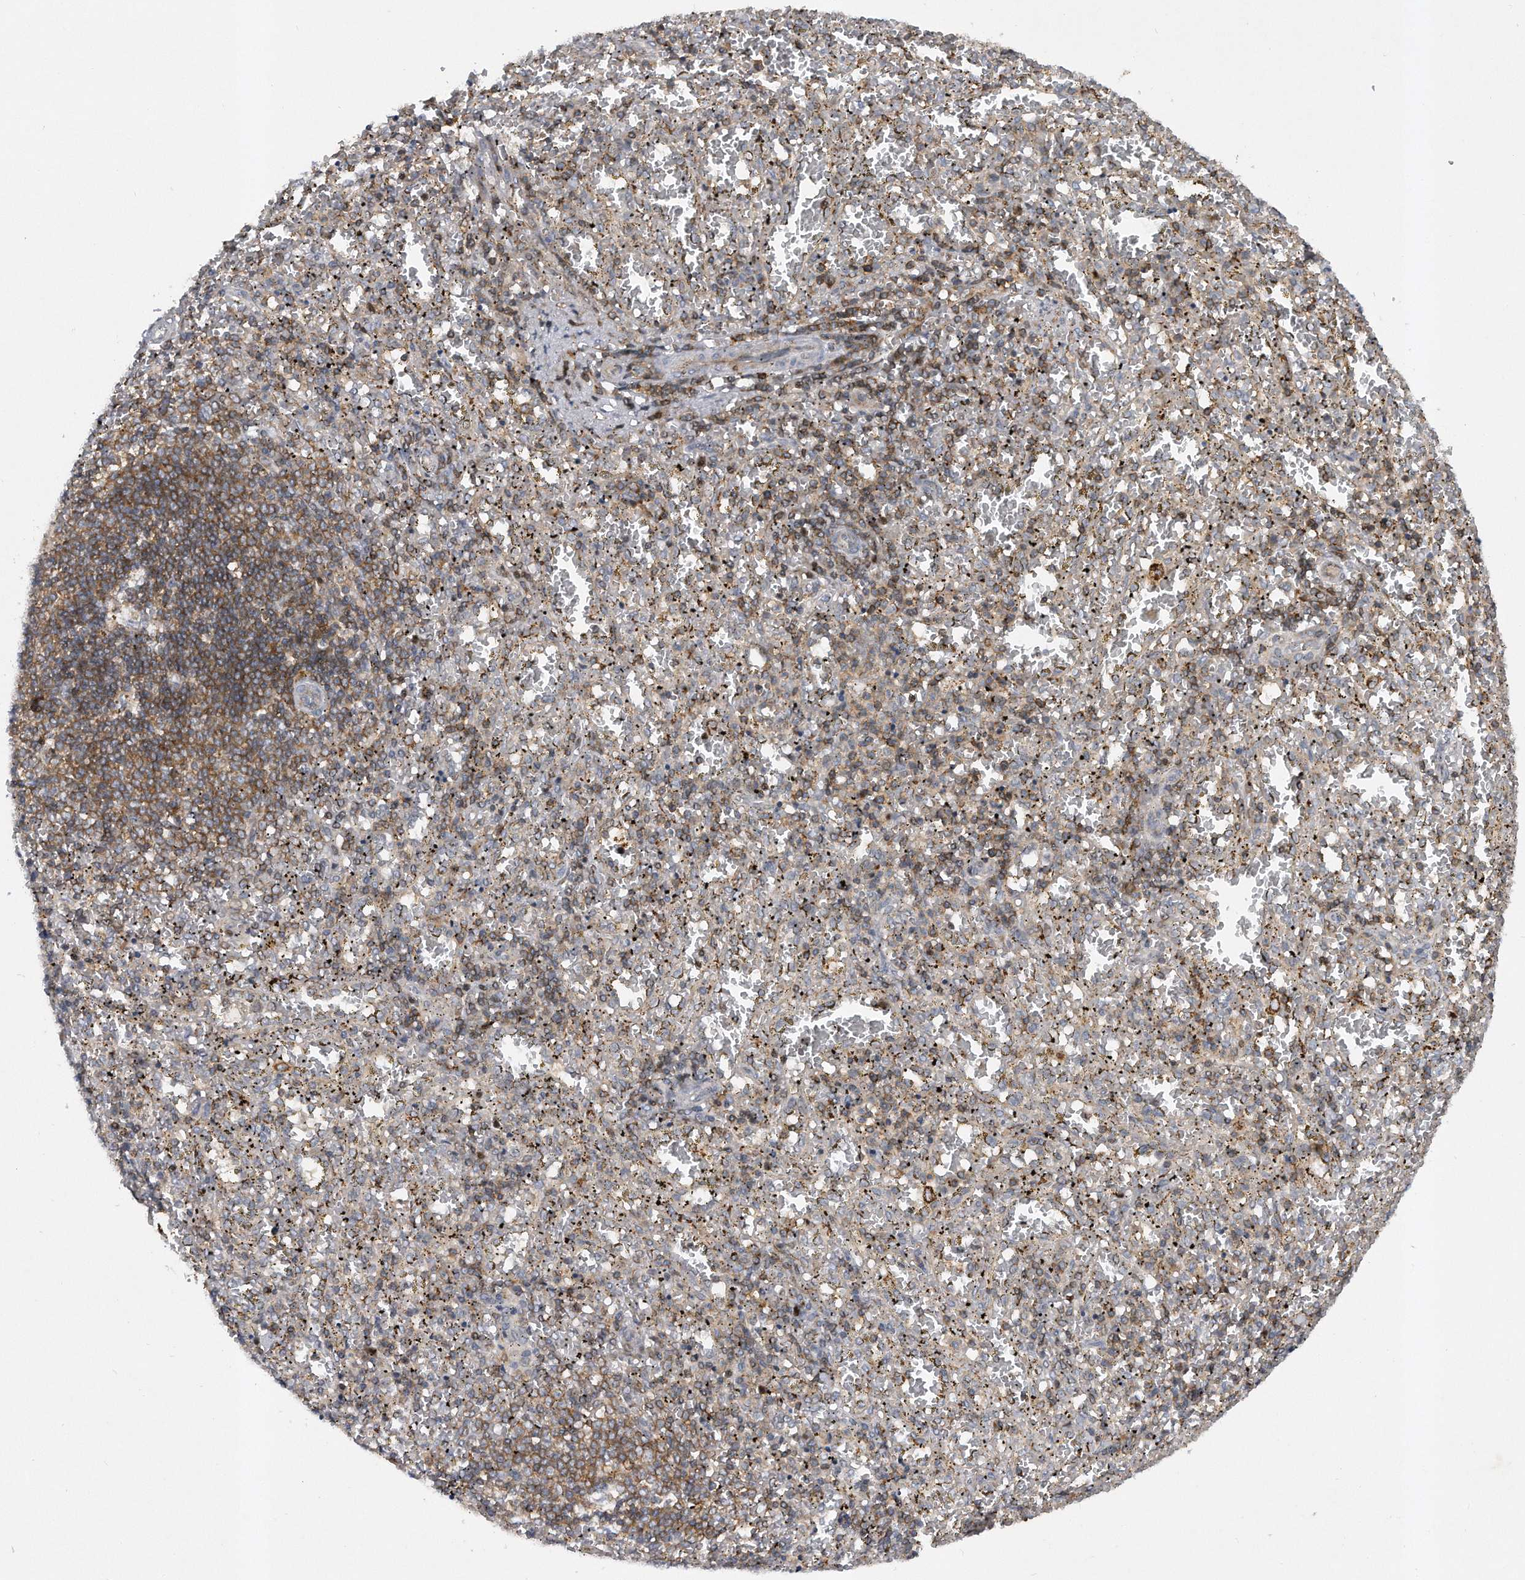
{"staining": {"intensity": "weak", "quantity": "<25%", "location": "cytoplasmic/membranous"}, "tissue": "spleen", "cell_type": "Cells in red pulp", "image_type": "normal", "snomed": [{"axis": "morphology", "description": "Normal tissue, NOS"}, {"axis": "topography", "description": "Spleen"}], "caption": "Immunohistochemistry micrograph of unremarkable human spleen stained for a protein (brown), which reveals no positivity in cells in red pulp. (Stains: DAB (3,3'-diaminobenzidine) immunohistochemistry (IHC) with hematoxylin counter stain, Microscopy: brightfield microscopy at high magnification).", "gene": "PGBD2", "patient": {"sex": "male", "age": 11}}